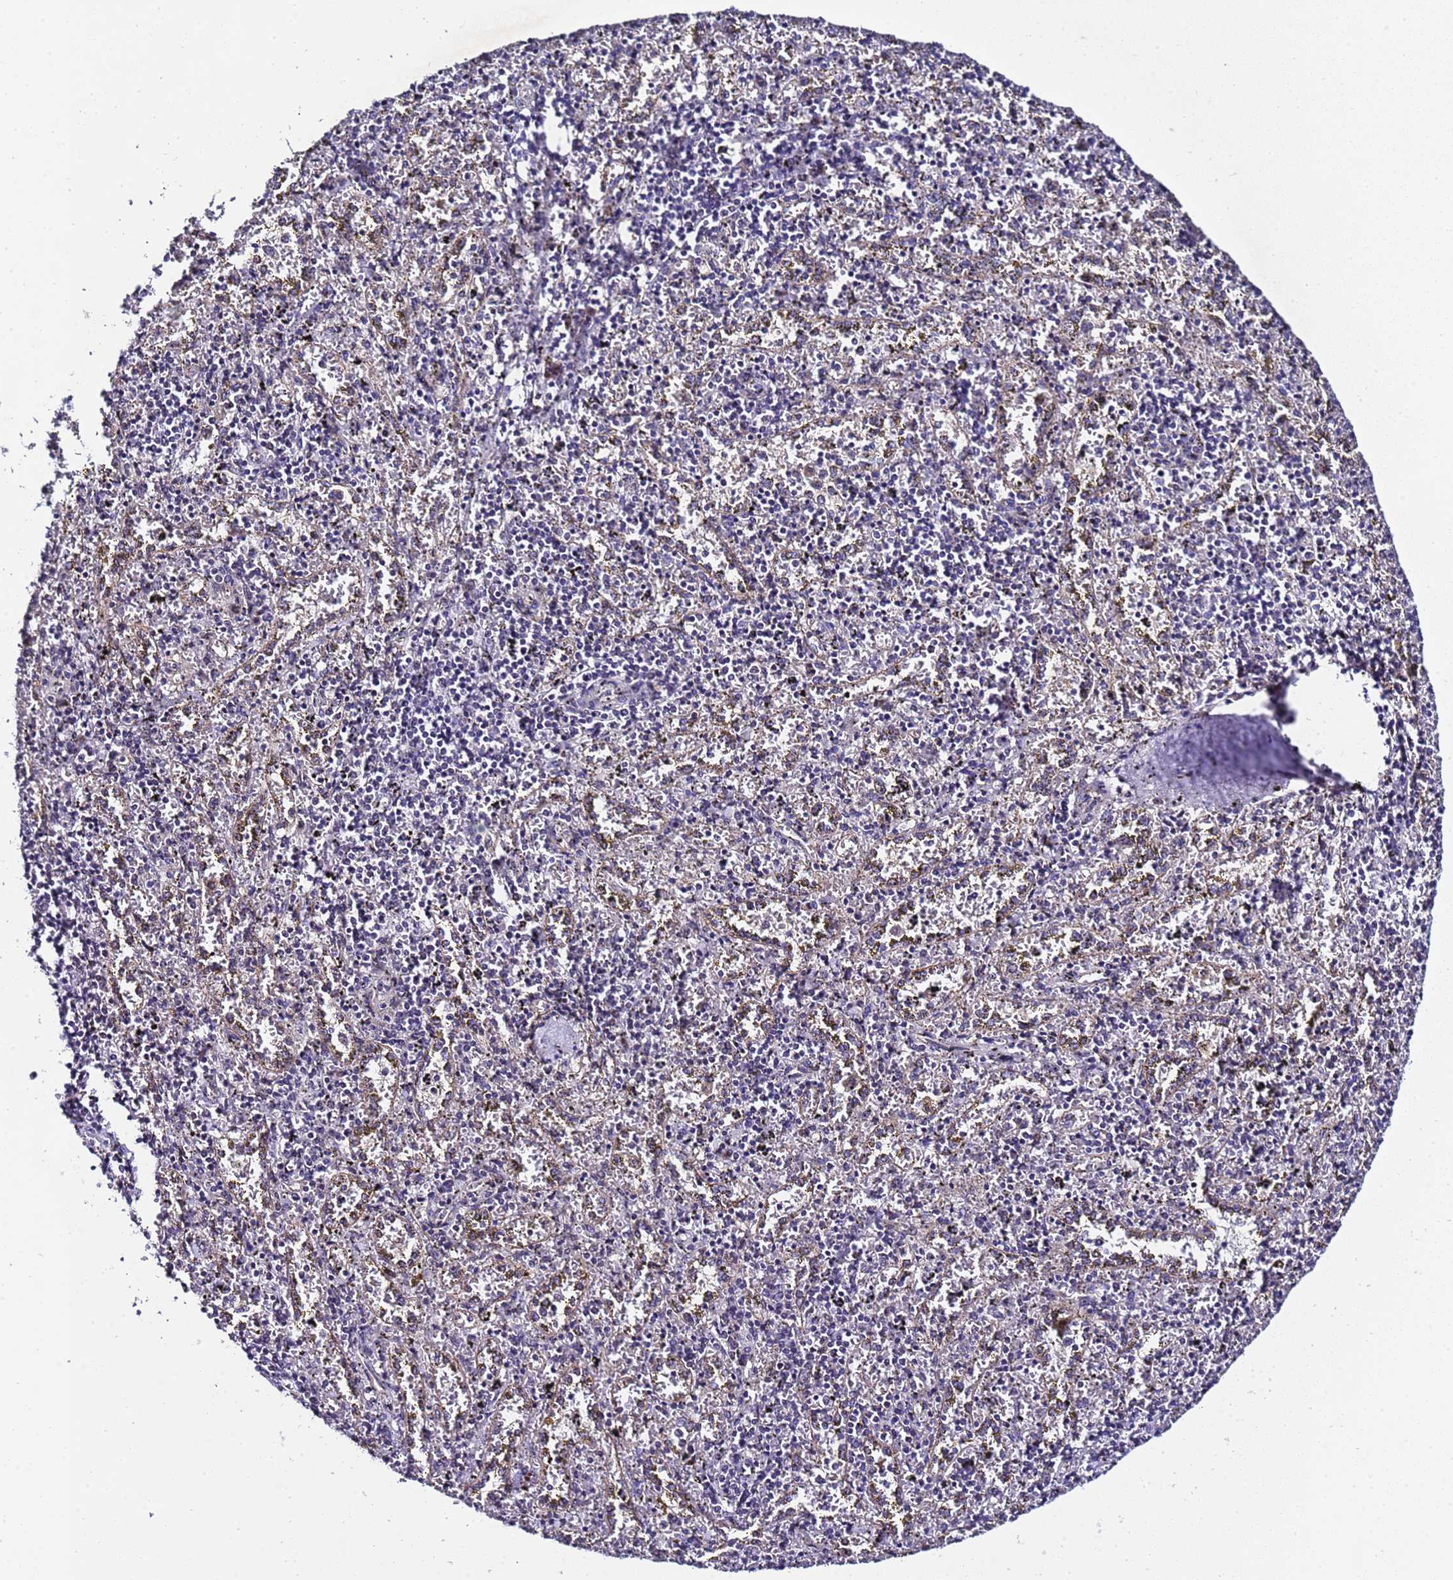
{"staining": {"intensity": "negative", "quantity": "none", "location": "none"}, "tissue": "spleen", "cell_type": "Cells in red pulp", "image_type": "normal", "snomed": [{"axis": "morphology", "description": "Normal tissue, NOS"}, {"axis": "topography", "description": "Spleen"}], "caption": "The immunohistochemistry (IHC) micrograph has no significant expression in cells in red pulp of spleen.", "gene": "C19orf47", "patient": {"sex": "male", "age": 11}}